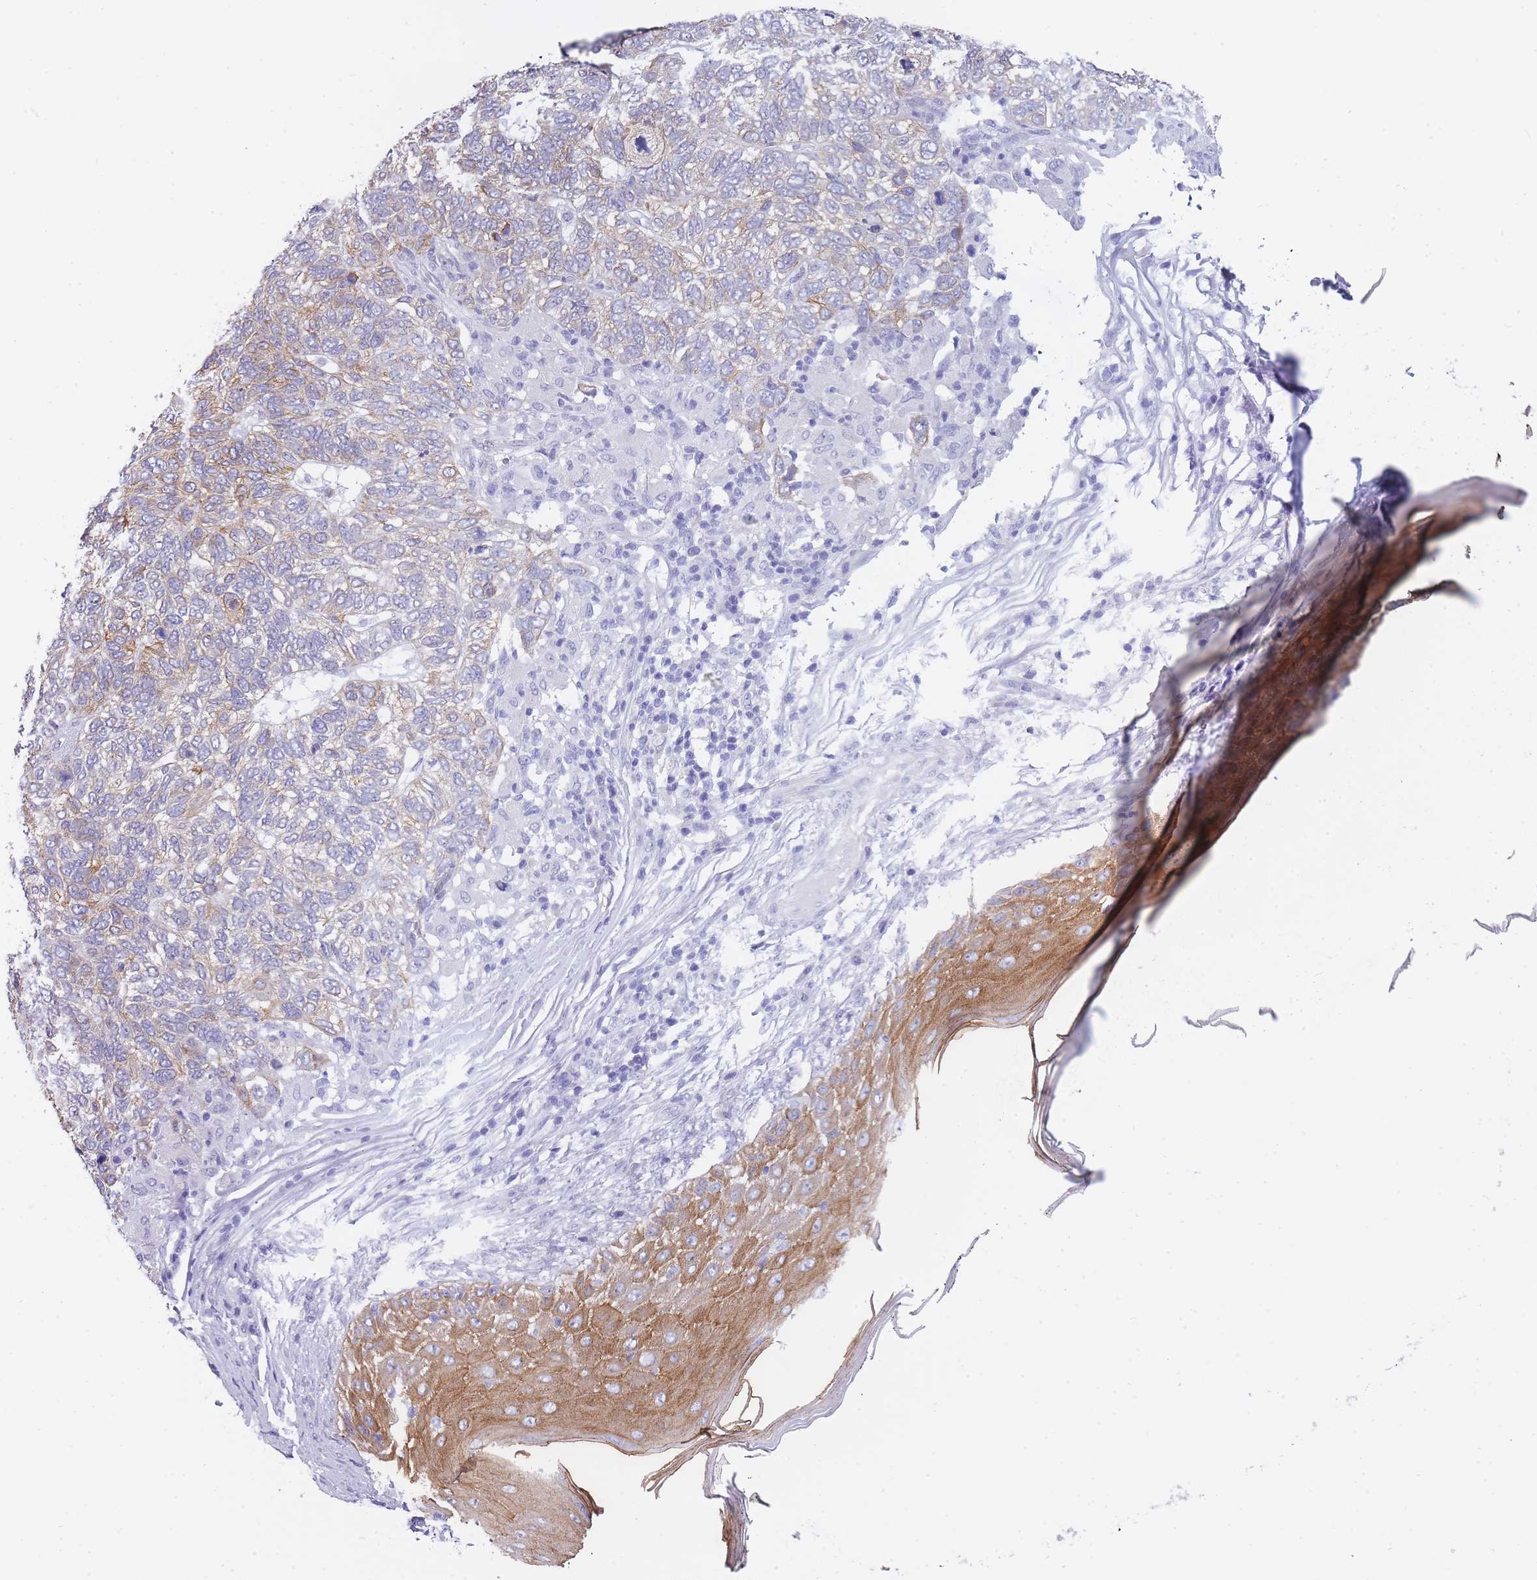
{"staining": {"intensity": "moderate", "quantity": "25%-75%", "location": "cytoplasmic/membranous"}, "tissue": "skin cancer", "cell_type": "Tumor cells", "image_type": "cancer", "snomed": [{"axis": "morphology", "description": "Basal cell carcinoma"}, {"axis": "topography", "description": "Skin"}], "caption": "Tumor cells reveal medium levels of moderate cytoplasmic/membranous positivity in approximately 25%-75% of cells in human basal cell carcinoma (skin). (DAB (3,3'-diaminobenzidine) IHC, brown staining for protein, blue staining for nuclei).", "gene": "FRAT2", "patient": {"sex": "female", "age": 65}}